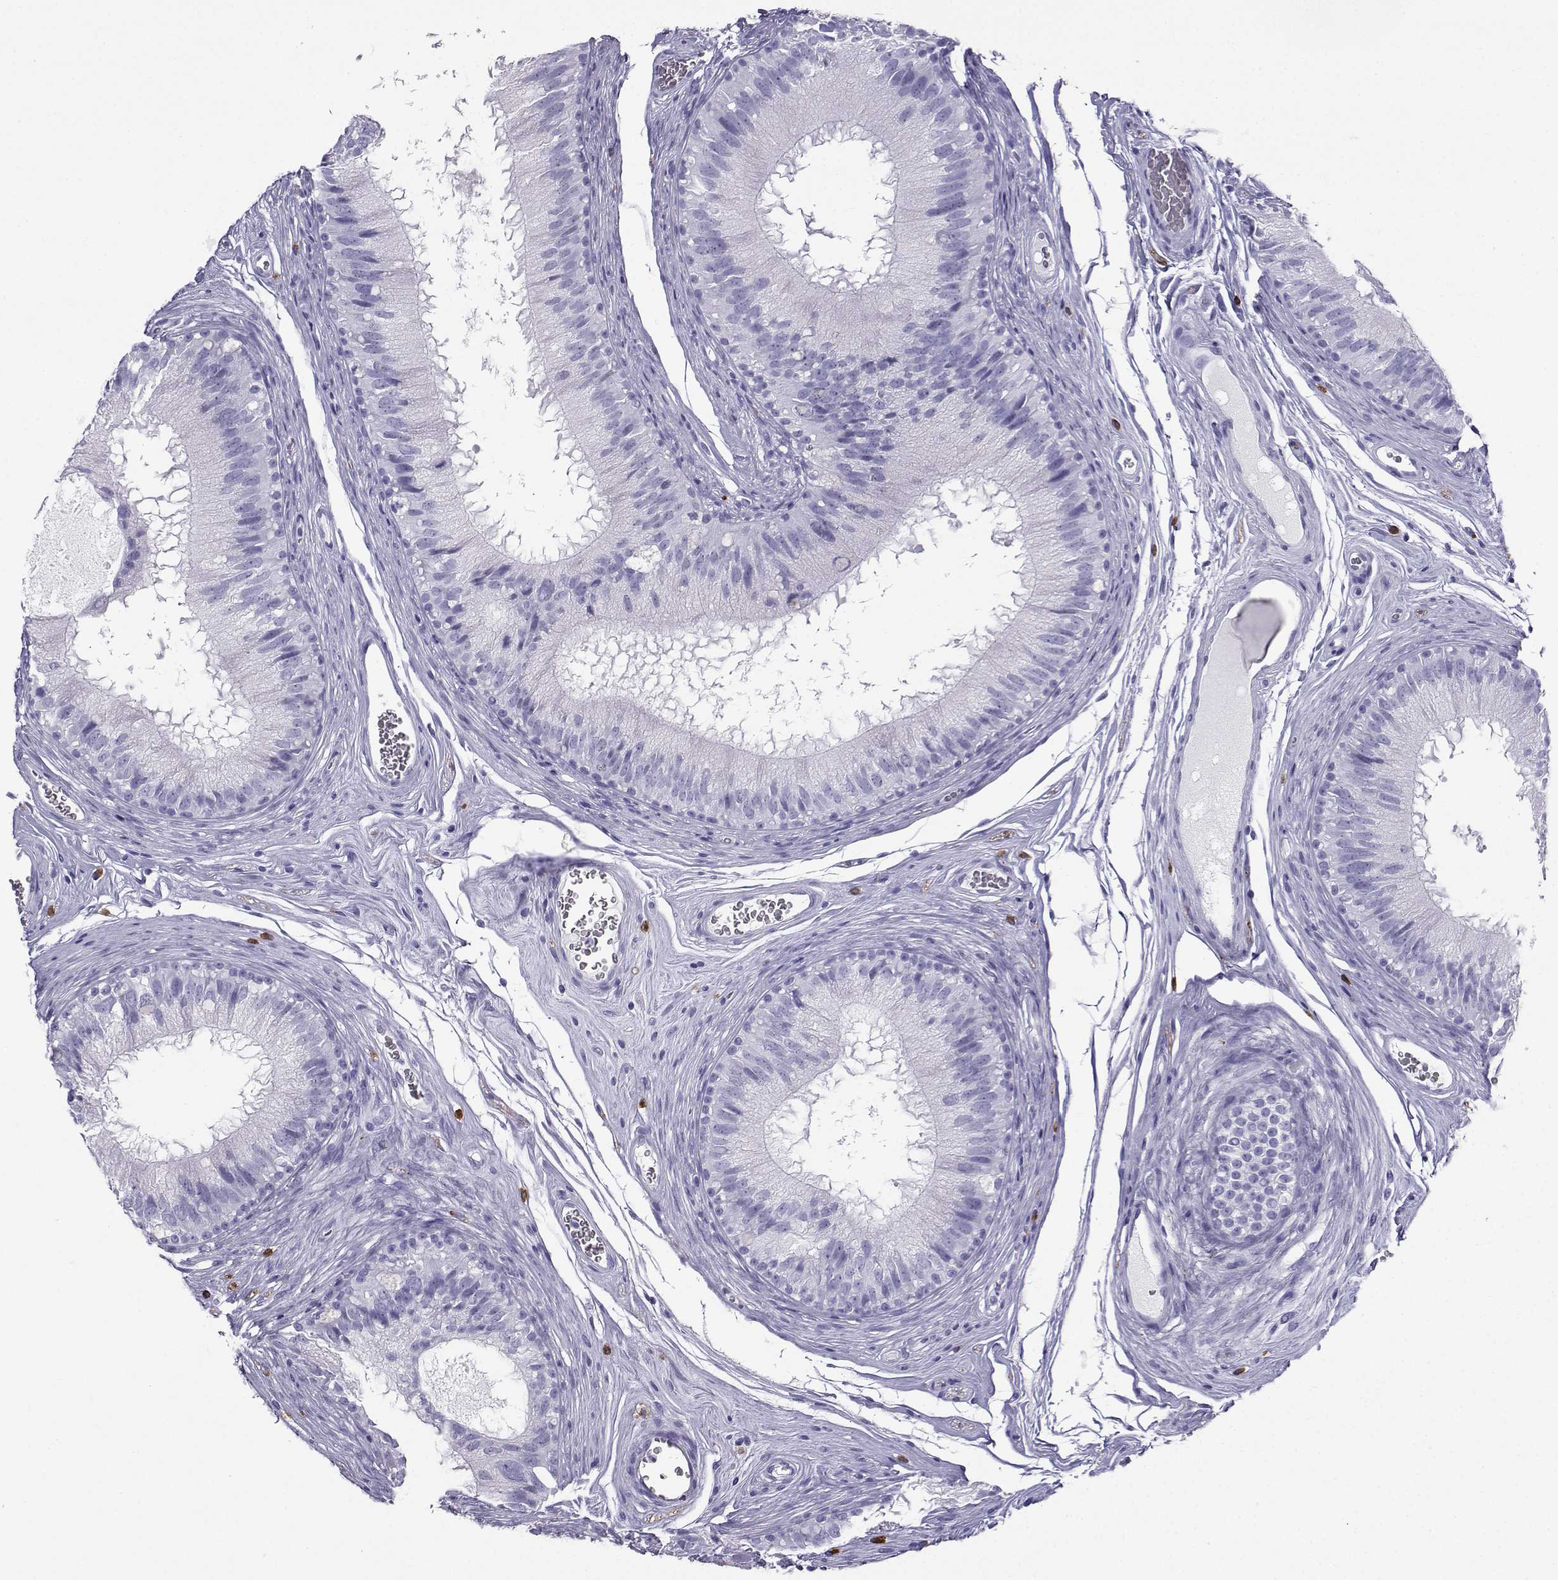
{"staining": {"intensity": "negative", "quantity": "none", "location": "none"}, "tissue": "epididymis", "cell_type": "Glandular cells", "image_type": "normal", "snomed": [{"axis": "morphology", "description": "Normal tissue, NOS"}, {"axis": "topography", "description": "Epididymis"}], "caption": "Human epididymis stained for a protein using immunohistochemistry (IHC) reveals no positivity in glandular cells.", "gene": "SLC18A2", "patient": {"sex": "male", "age": 37}}